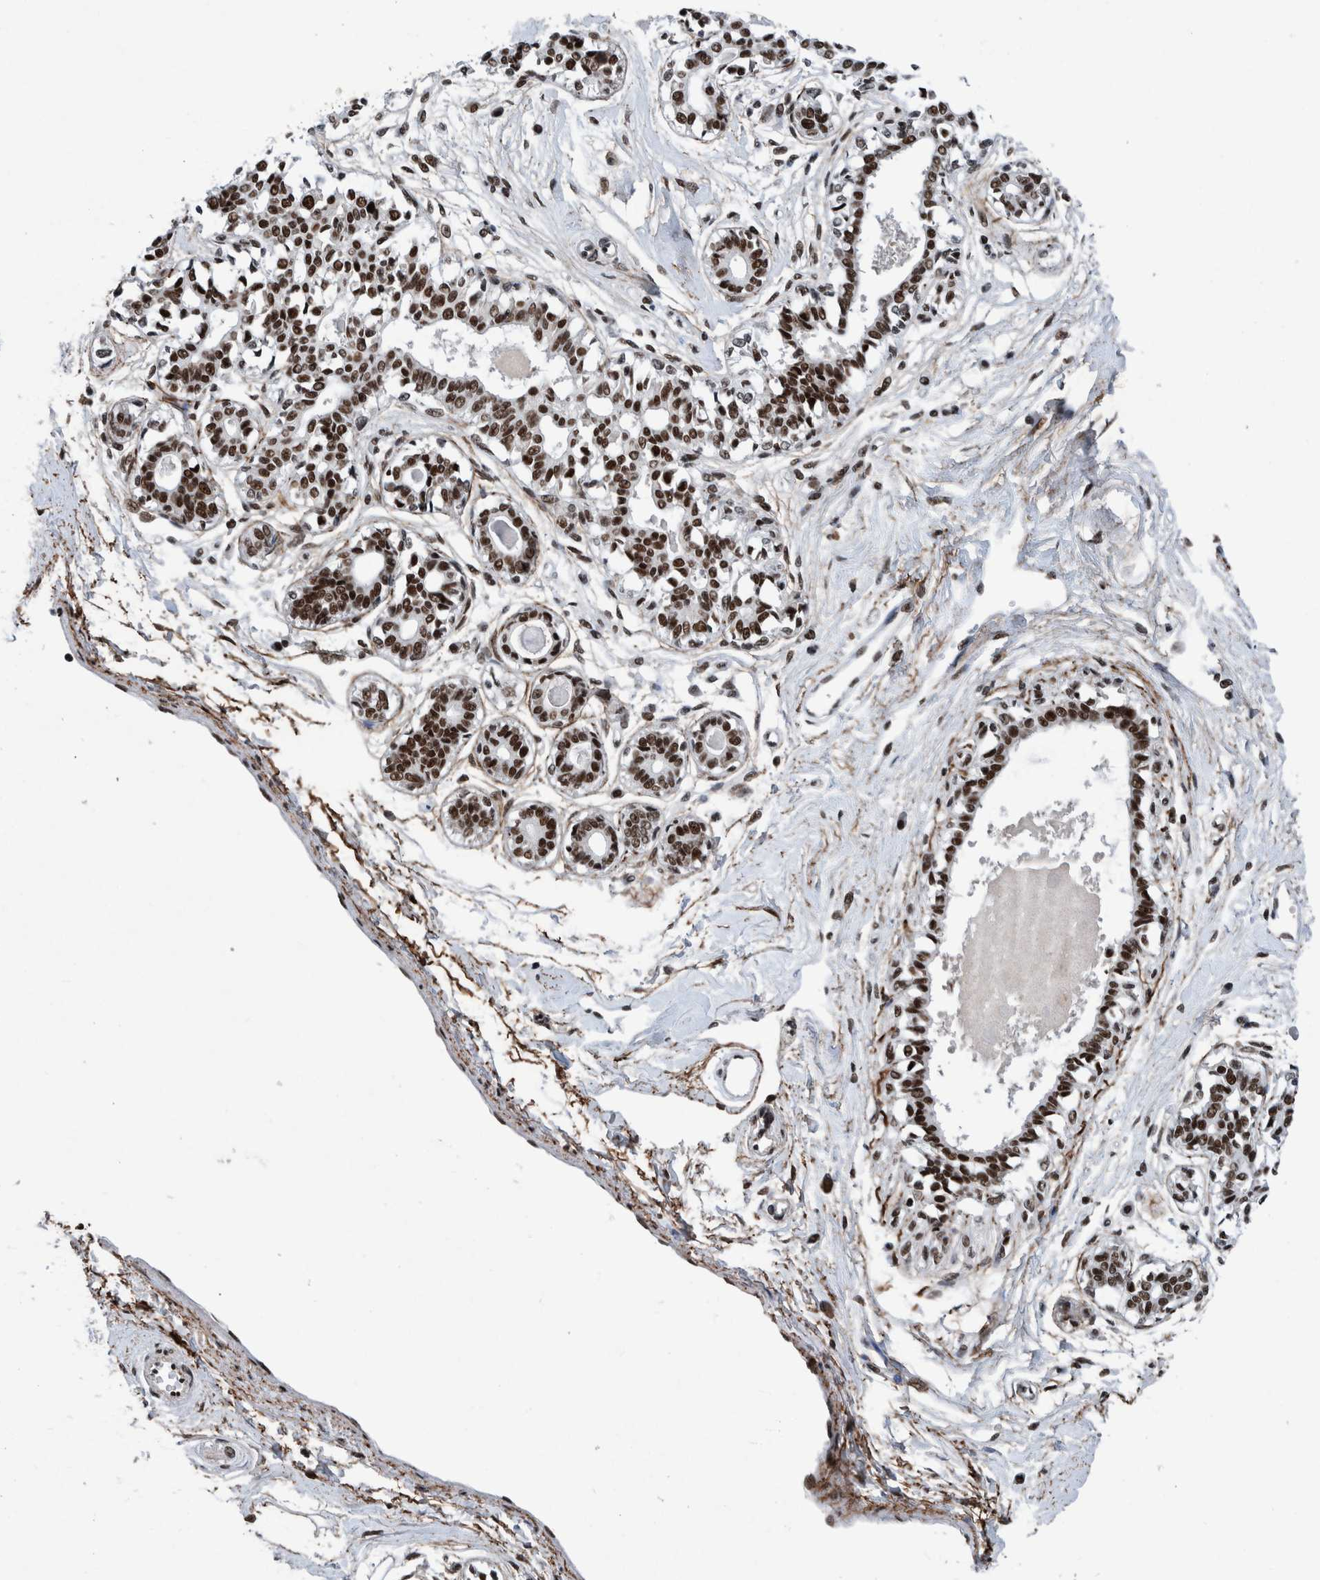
{"staining": {"intensity": "moderate", "quantity": ">75%", "location": "nuclear"}, "tissue": "breast", "cell_type": "Adipocytes", "image_type": "normal", "snomed": [{"axis": "morphology", "description": "Normal tissue, NOS"}, {"axis": "topography", "description": "Breast"}], "caption": "Immunohistochemistry photomicrograph of benign human breast stained for a protein (brown), which displays medium levels of moderate nuclear expression in approximately >75% of adipocytes.", "gene": "TAF10", "patient": {"sex": "female", "age": 45}}